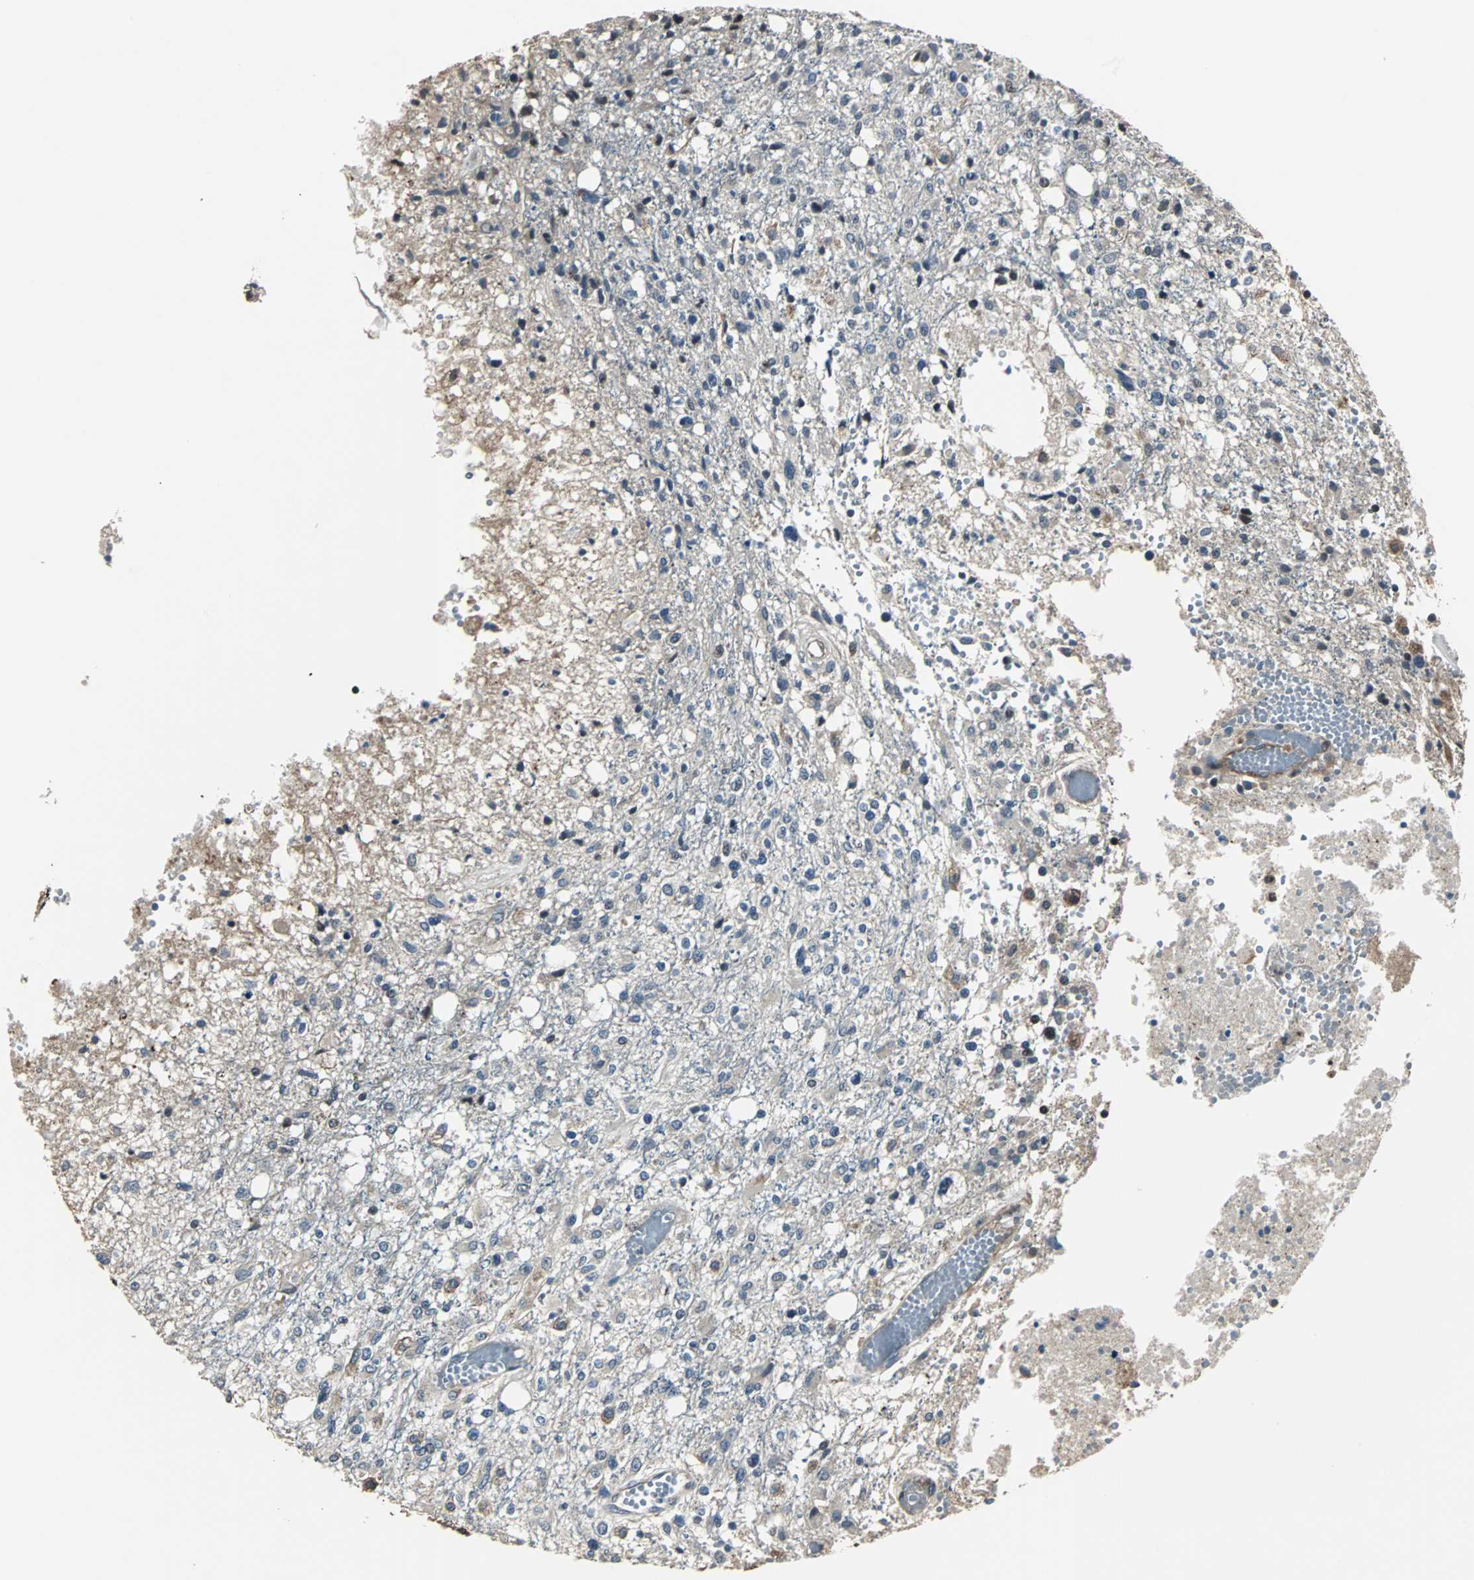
{"staining": {"intensity": "weak", "quantity": "<25%", "location": "cytoplasmic/membranous"}, "tissue": "glioma", "cell_type": "Tumor cells", "image_type": "cancer", "snomed": [{"axis": "morphology", "description": "Glioma, malignant, High grade"}, {"axis": "topography", "description": "Cerebral cortex"}], "caption": "An immunohistochemistry histopathology image of malignant glioma (high-grade) is shown. There is no staining in tumor cells of malignant glioma (high-grade).", "gene": "CHP1", "patient": {"sex": "male", "age": 76}}